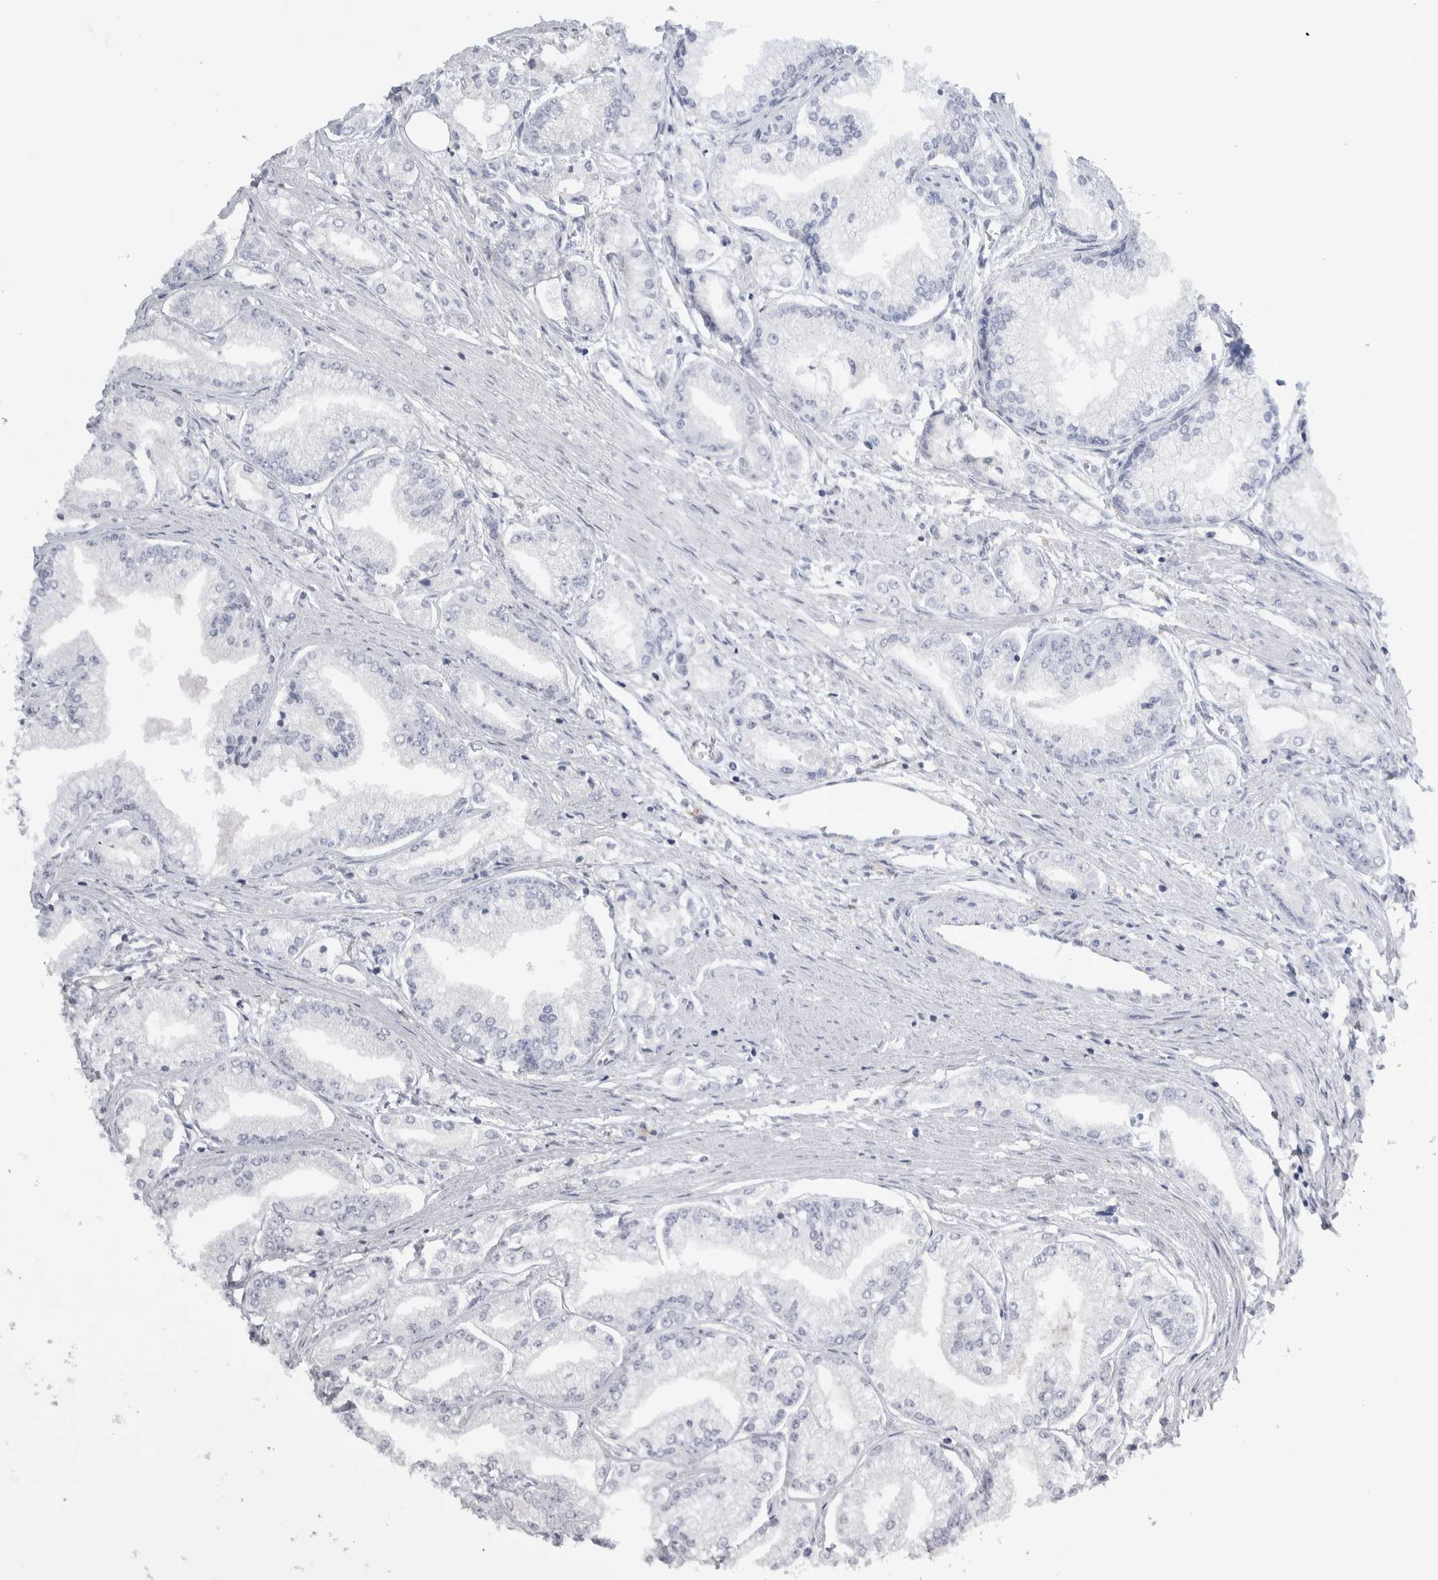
{"staining": {"intensity": "negative", "quantity": "none", "location": "none"}, "tissue": "prostate cancer", "cell_type": "Tumor cells", "image_type": "cancer", "snomed": [{"axis": "morphology", "description": "Adenocarcinoma, Low grade"}, {"axis": "topography", "description": "Prostate"}], "caption": "This is an IHC histopathology image of human prostate low-grade adenocarcinoma. There is no staining in tumor cells.", "gene": "SKAP2", "patient": {"sex": "male", "age": 52}}